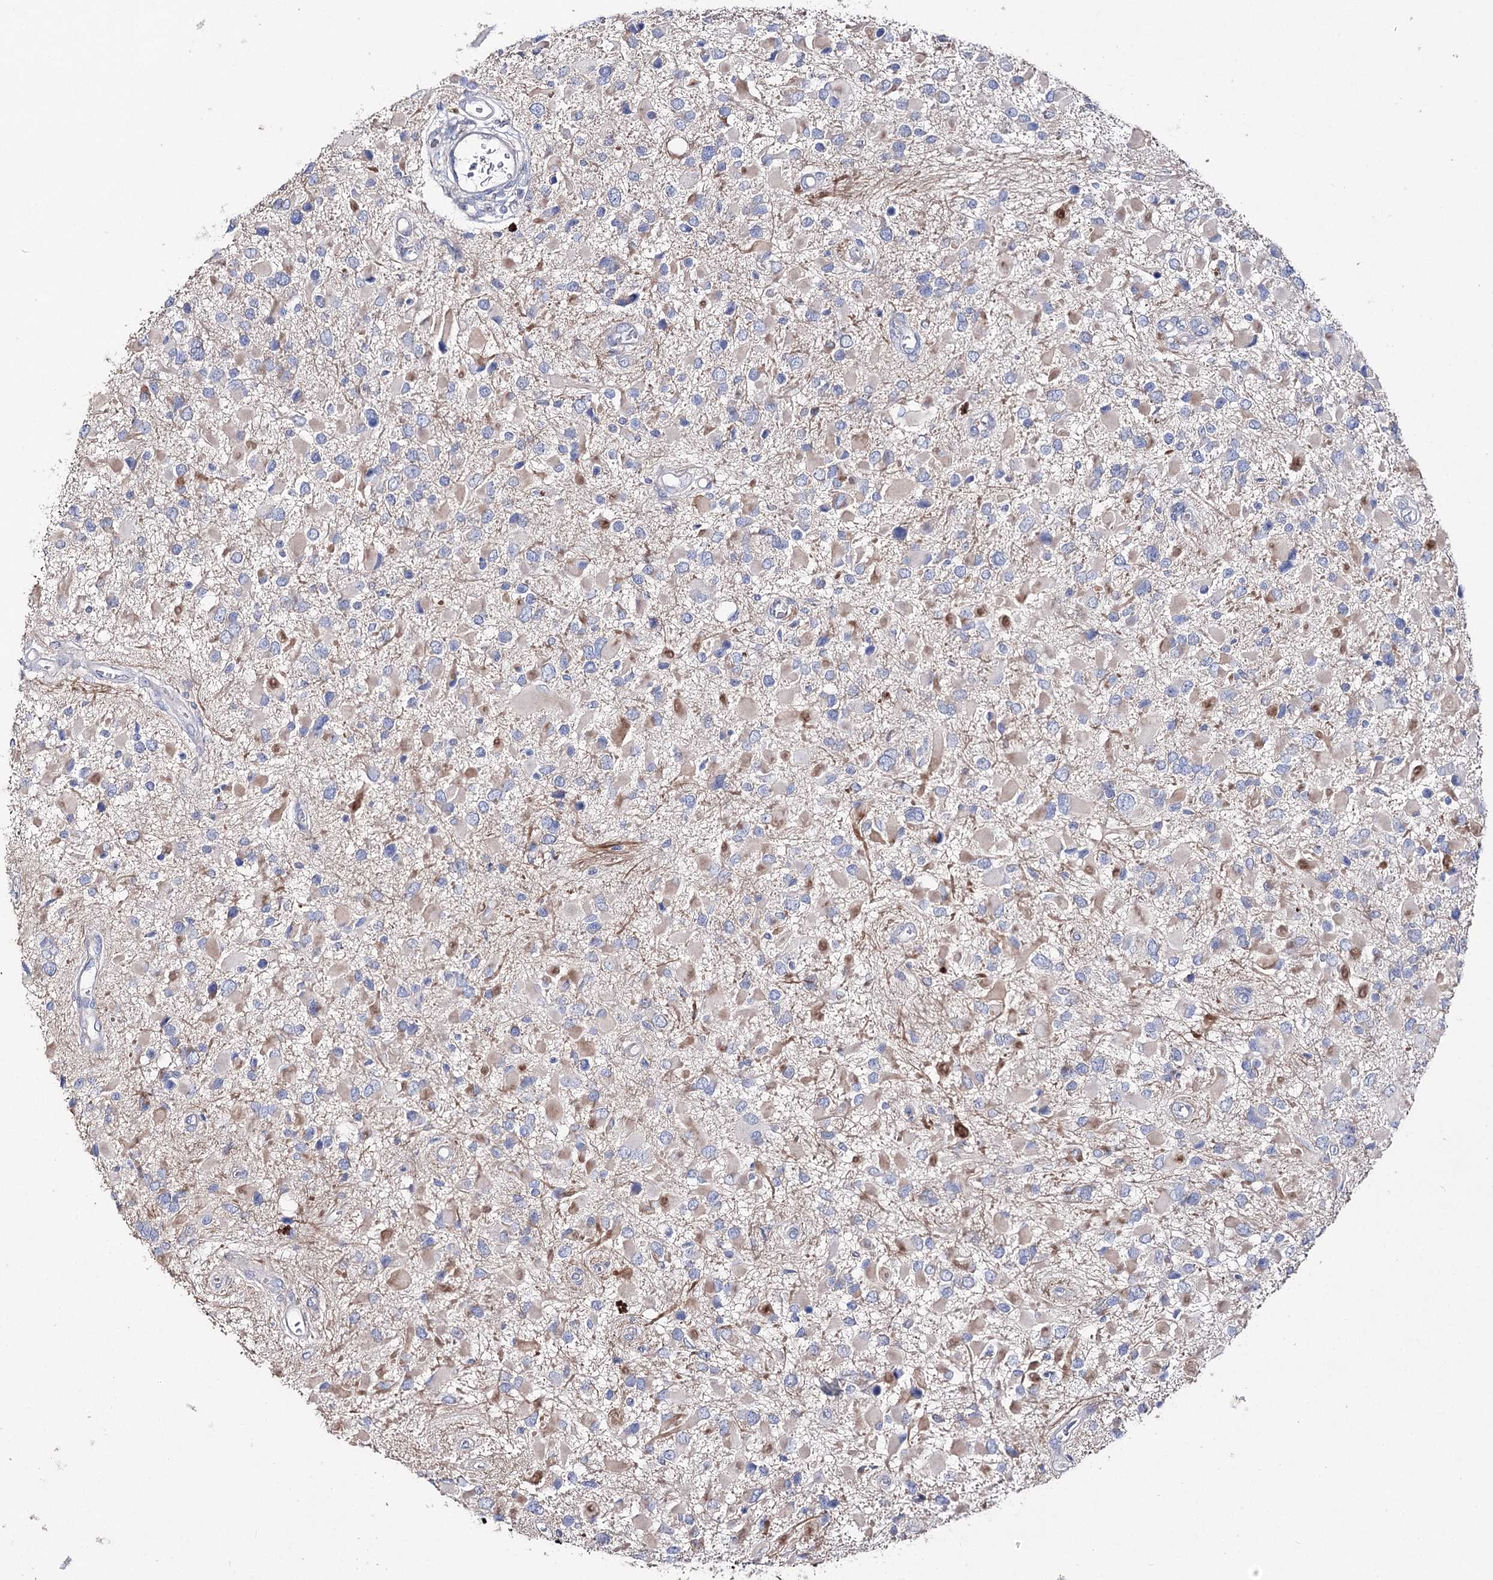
{"staining": {"intensity": "weak", "quantity": "25%-75%", "location": "cytoplasmic/membranous"}, "tissue": "glioma", "cell_type": "Tumor cells", "image_type": "cancer", "snomed": [{"axis": "morphology", "description": "Glioma, malignant, High grade"}, {"axis": "topography", "description": "Brain"}], "caption": "Tumor cells show low levels of weak cytoplasmic/membranous staining in about 25%-75% of cells in human glioma.", "gene": "NRAP", "patient": {"sex": "male", "age": 53}}